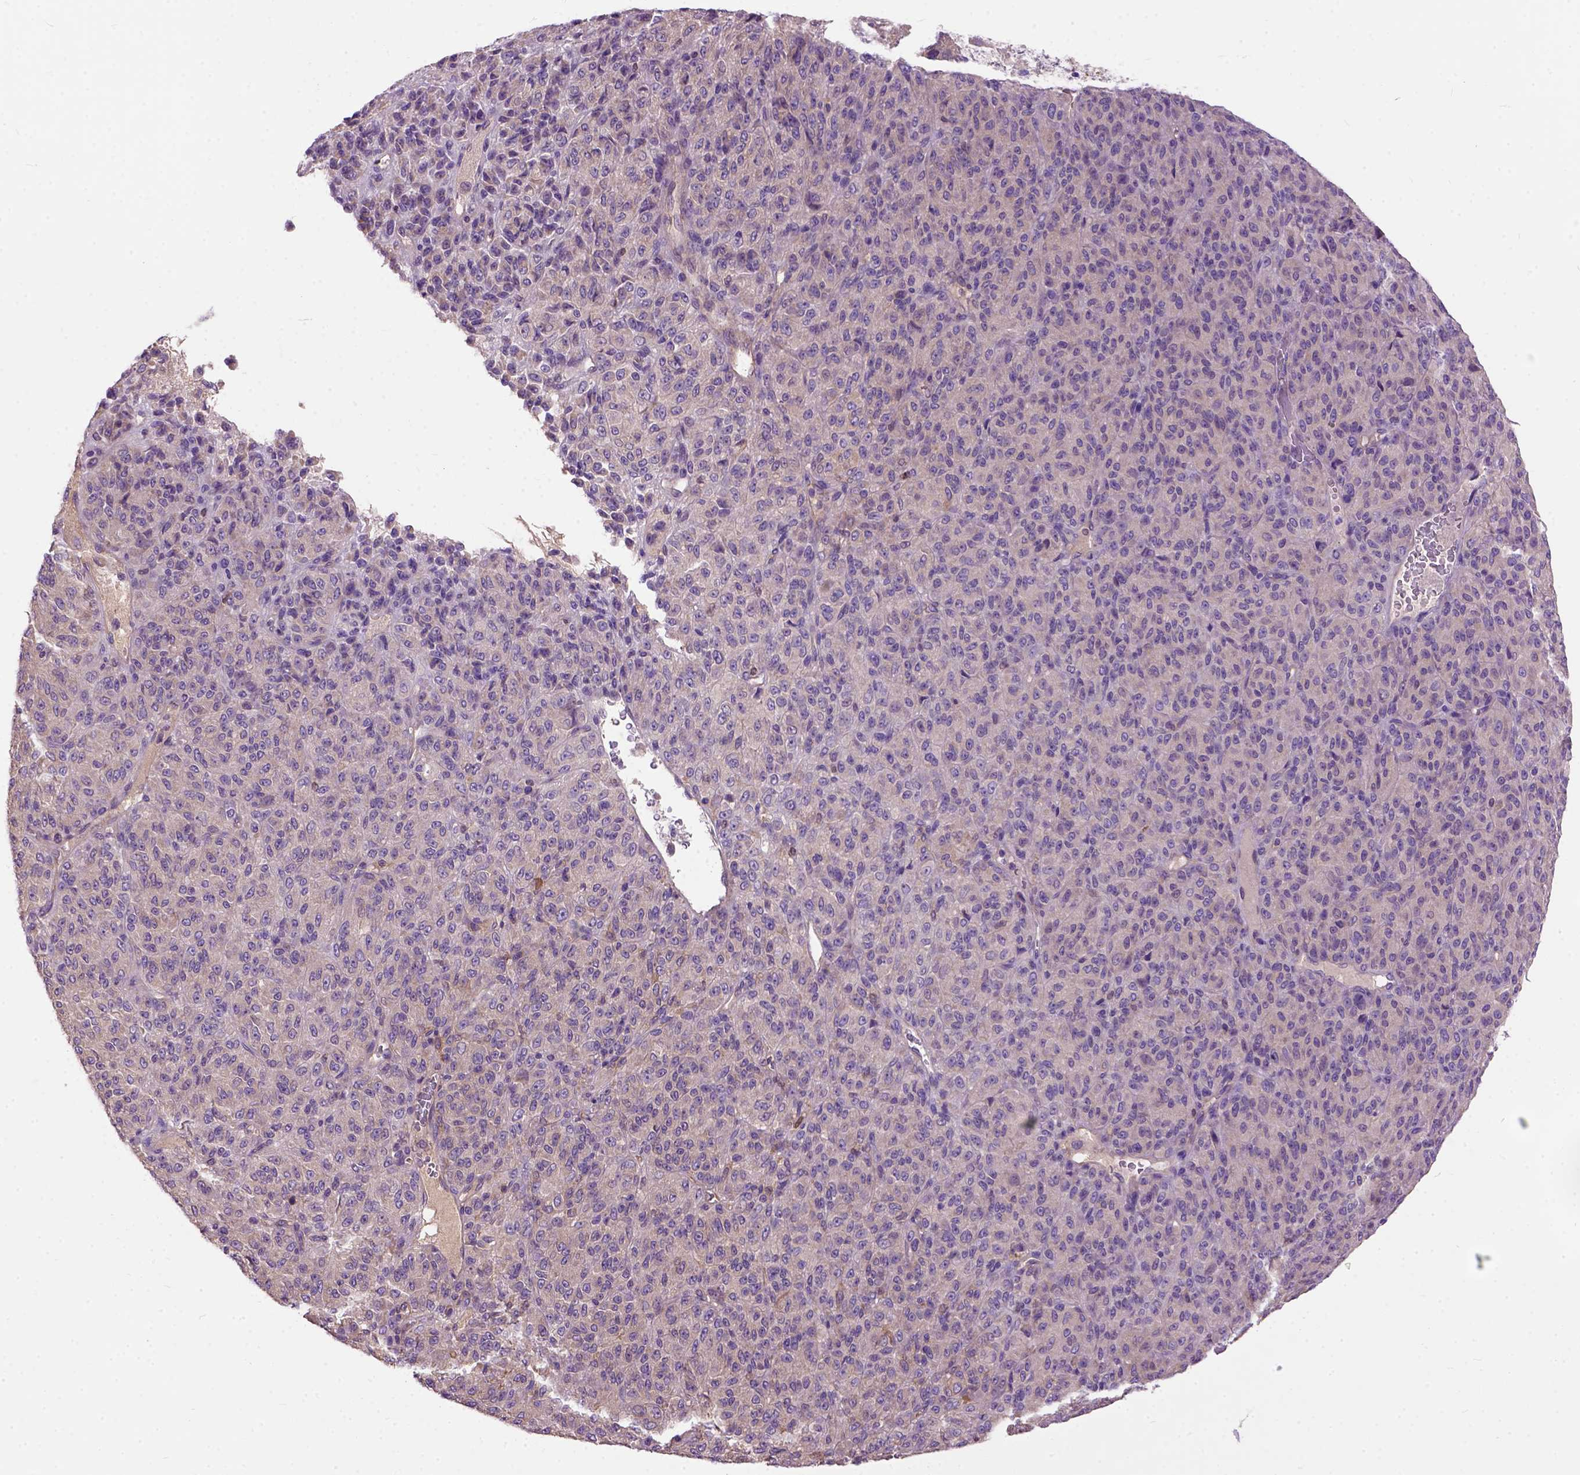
{"staining": {"intensity": "negative", "quantity": "none", "location": "none"}, "tissue": "melanoma", "cell_type": "Tumor cells", "image_type": "cancer", "snomed": [{"axis": "morphology", "description": "Malignant melanoma, Metastatic site"}, {"axis": "topography", "description": "Brain"}], "caption": "Melanoma stained for a protein using IHC reveals no positivity tumor cells.", "gene": "SEMA4F", "patient": {"sex": "female", "age": 56}}